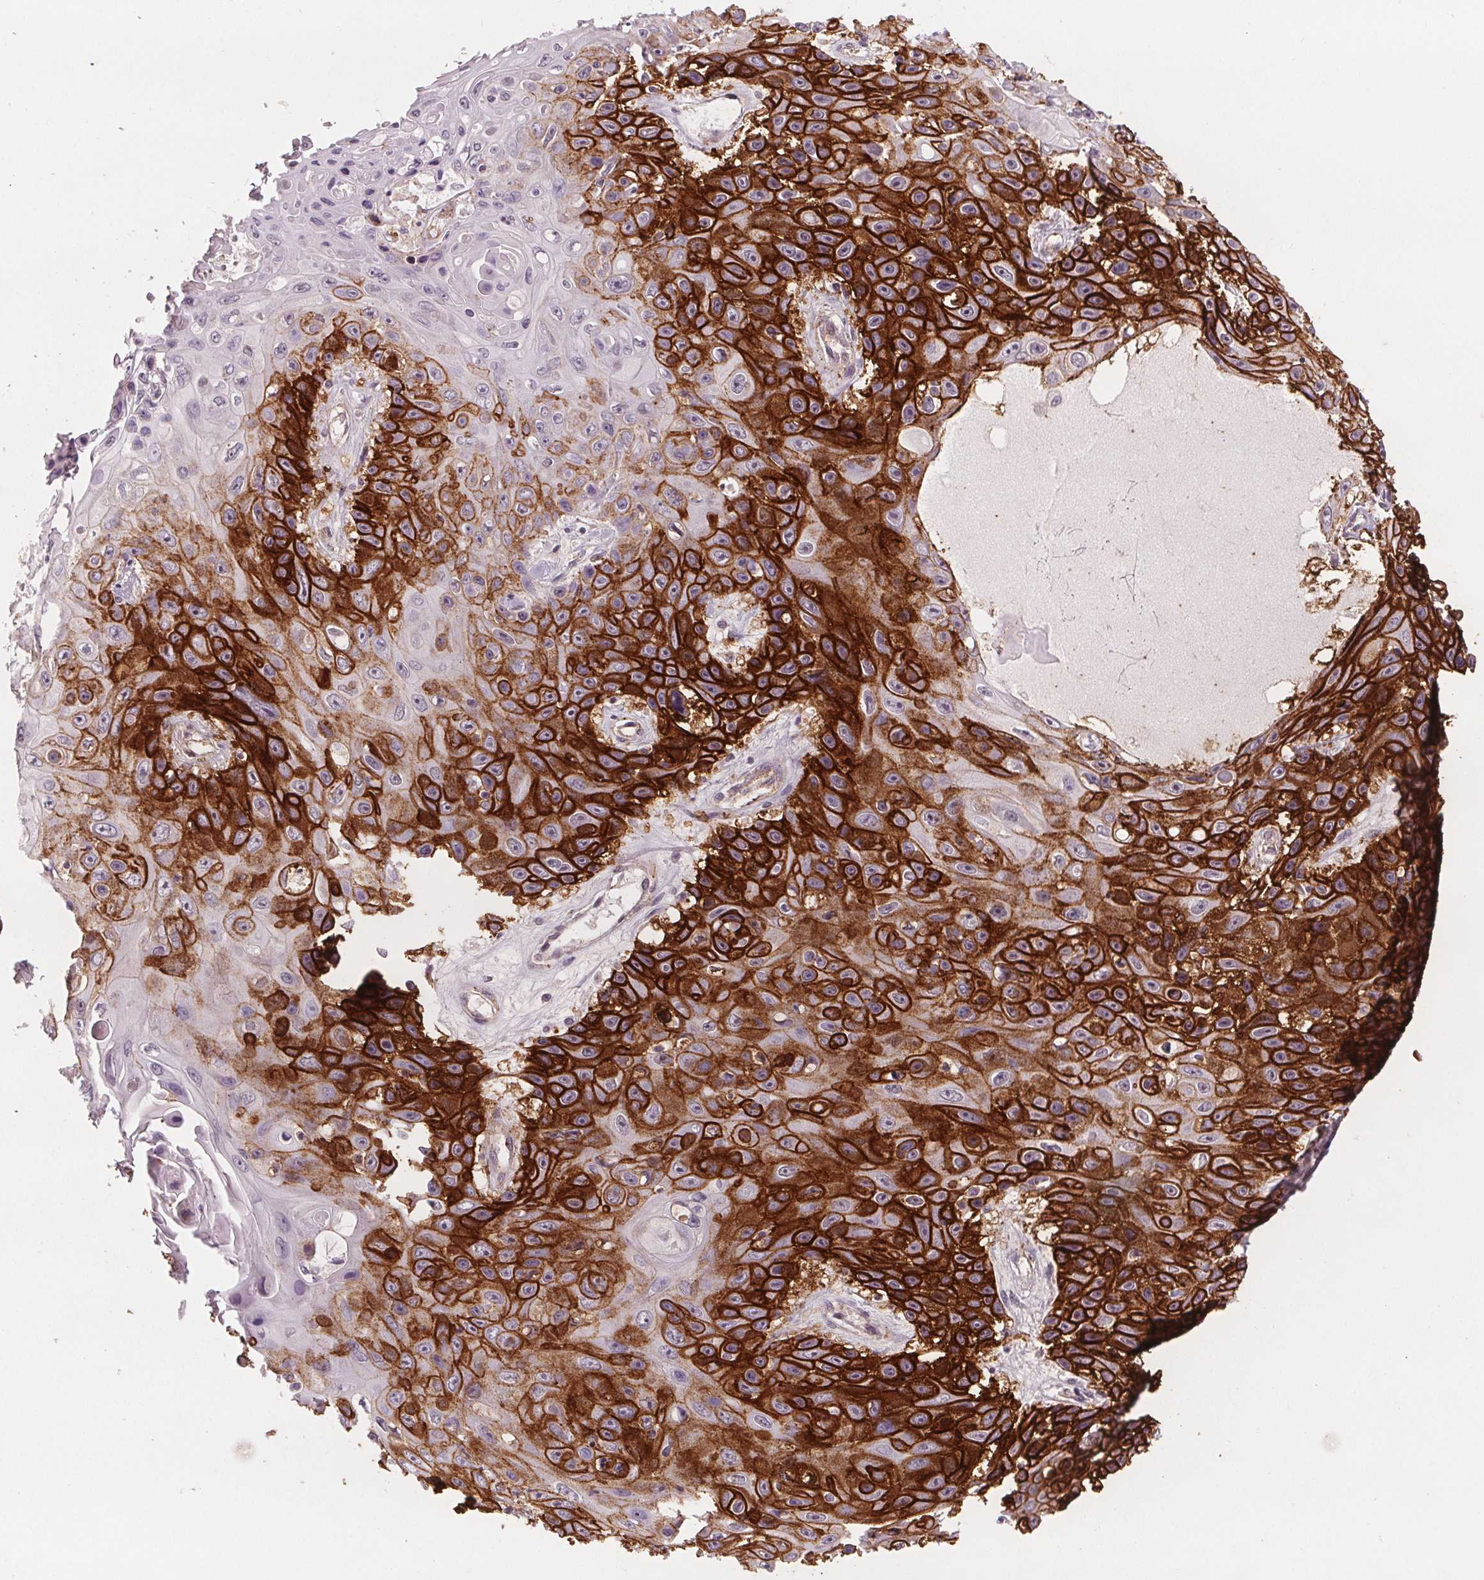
{"staining": {"intensity": "strong", "quantity": ">75%", "location": "cytoplasmic/membranous"}, "tissue": "skin cancer", "cell_type": "Tumor cells", "image_type": "cancer", "snomed": [{"axis": "morphology", "description": "Squamous cell carcinoma, NOS"}, {"axis": "topography", "description": "Skin"}], "caption": "A high amount of strong cytoplasmic/membranous staining is seen in approximately >75% of tumor cells in squamous cell carcinoma (skin) tissue.", "gene": "ATP1A1", "patient": {"sex": "male", "age": 82}}